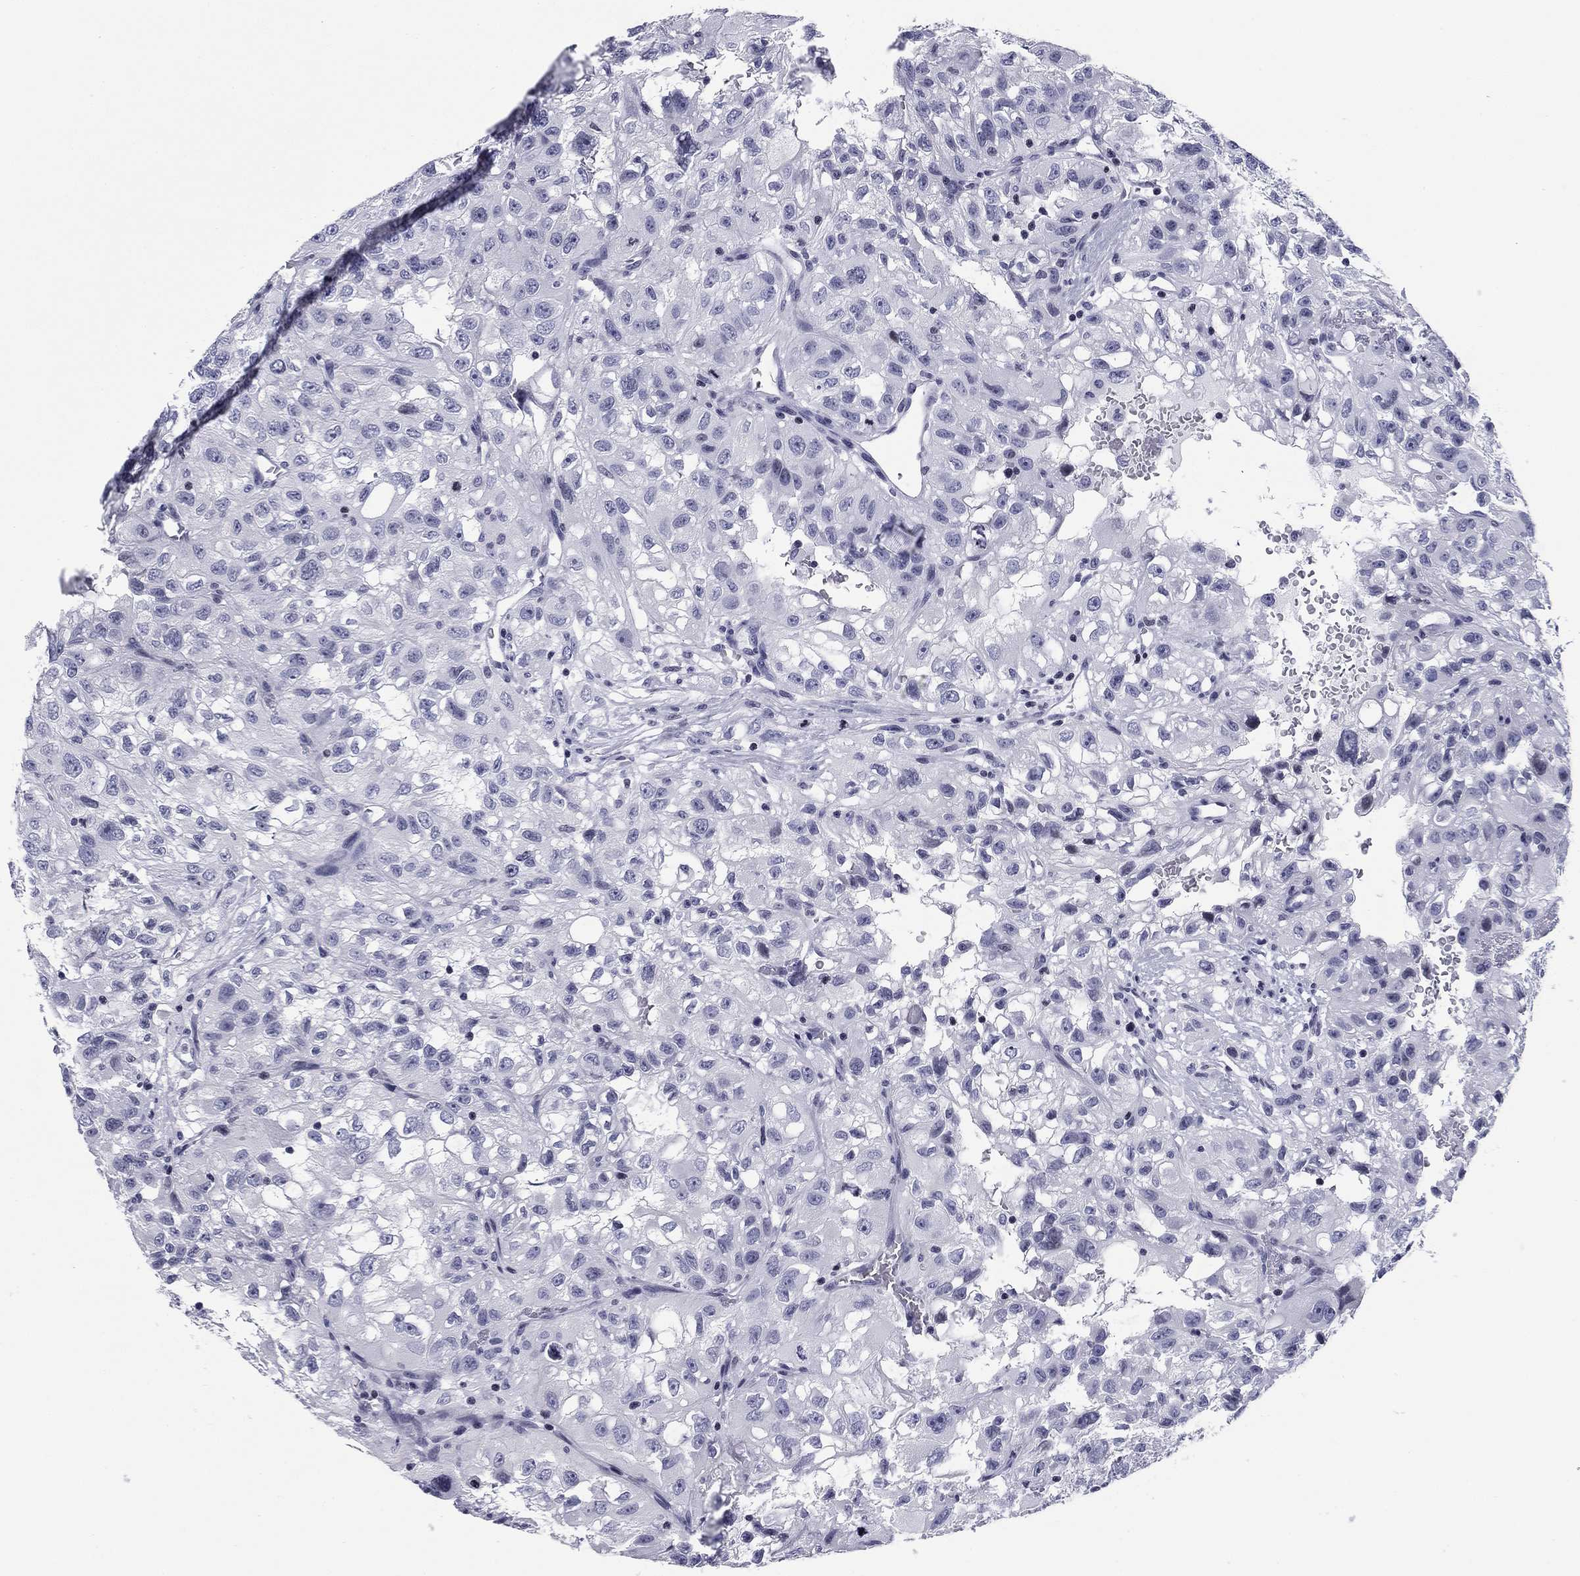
{"staining": {"intensity": "negative", "quantity": "none", "location": "none"}, "tissue": "renal cancer", "cell_type": "Tumor cells", "image_type": "cancer", "snomed": [{"axis": "morphology", "description": "Adenocarcinoma, NOS"}, {"axis": "topography", "description": "Kidney"}], "caption": "This photomicrograph is of renal cancer stained with immunohistochemistry to label a protein in brown with the nuclei are counter-stained blue. There is no expression in tumor cells.", "gene": "CCDC144A", "patient": {"sex": "male", "age": 64}}